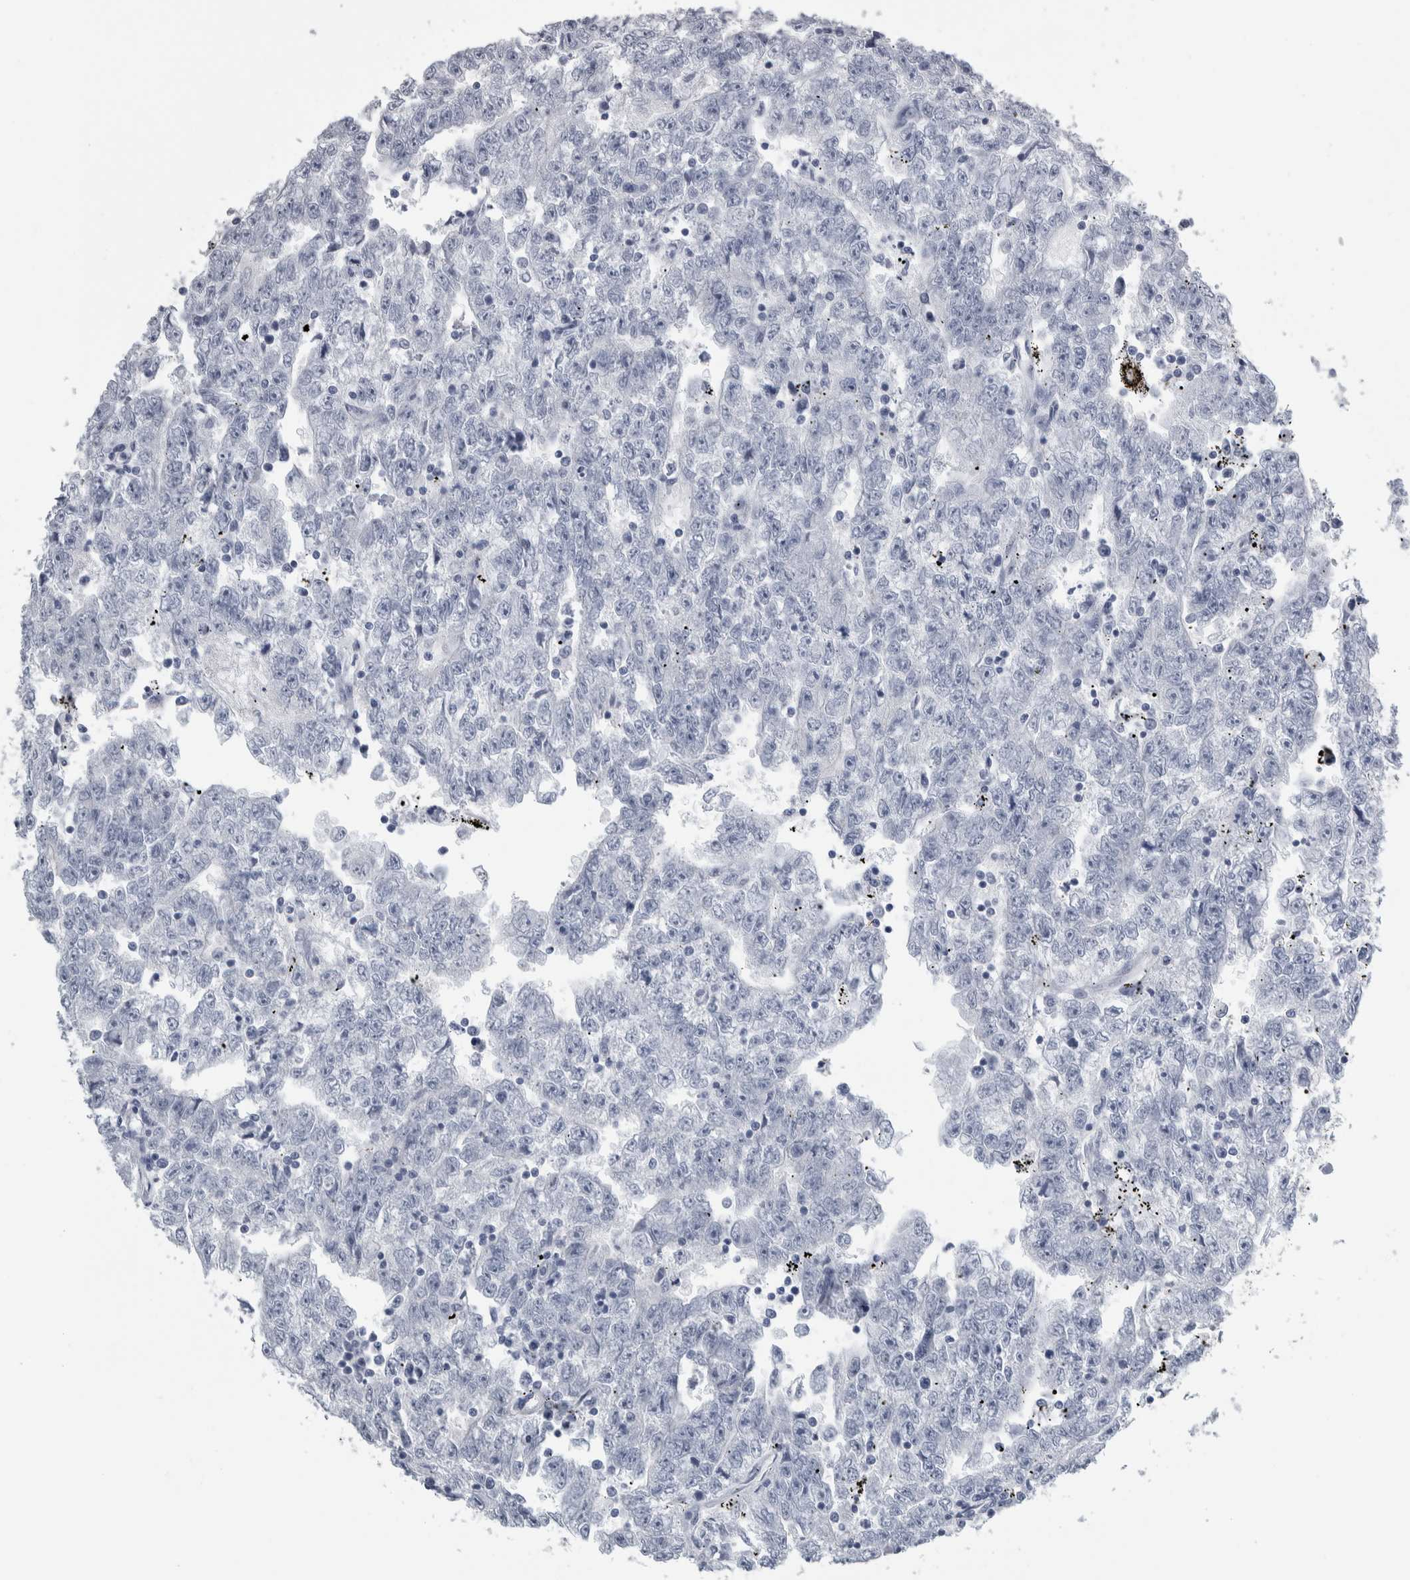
{"staining": {"intensity": "negative", "quantity": "none", "location": "none"}, "tissue": "testis cancer", "cell_type": "Tumor cells", "image_type": "cancer", "snomed": [{"axis": "morphology", "description": "Carcinoma, Embryonal, NOS"}, {"axis": "topography", "description": "Testis"}], "caption": "Human testis cancer (embryonal carcinoma) stained for a protein using IHC shows no positivity in tumor cells.", "gene": "CDH17", "patient": {"sex": "male", "age": 25}}